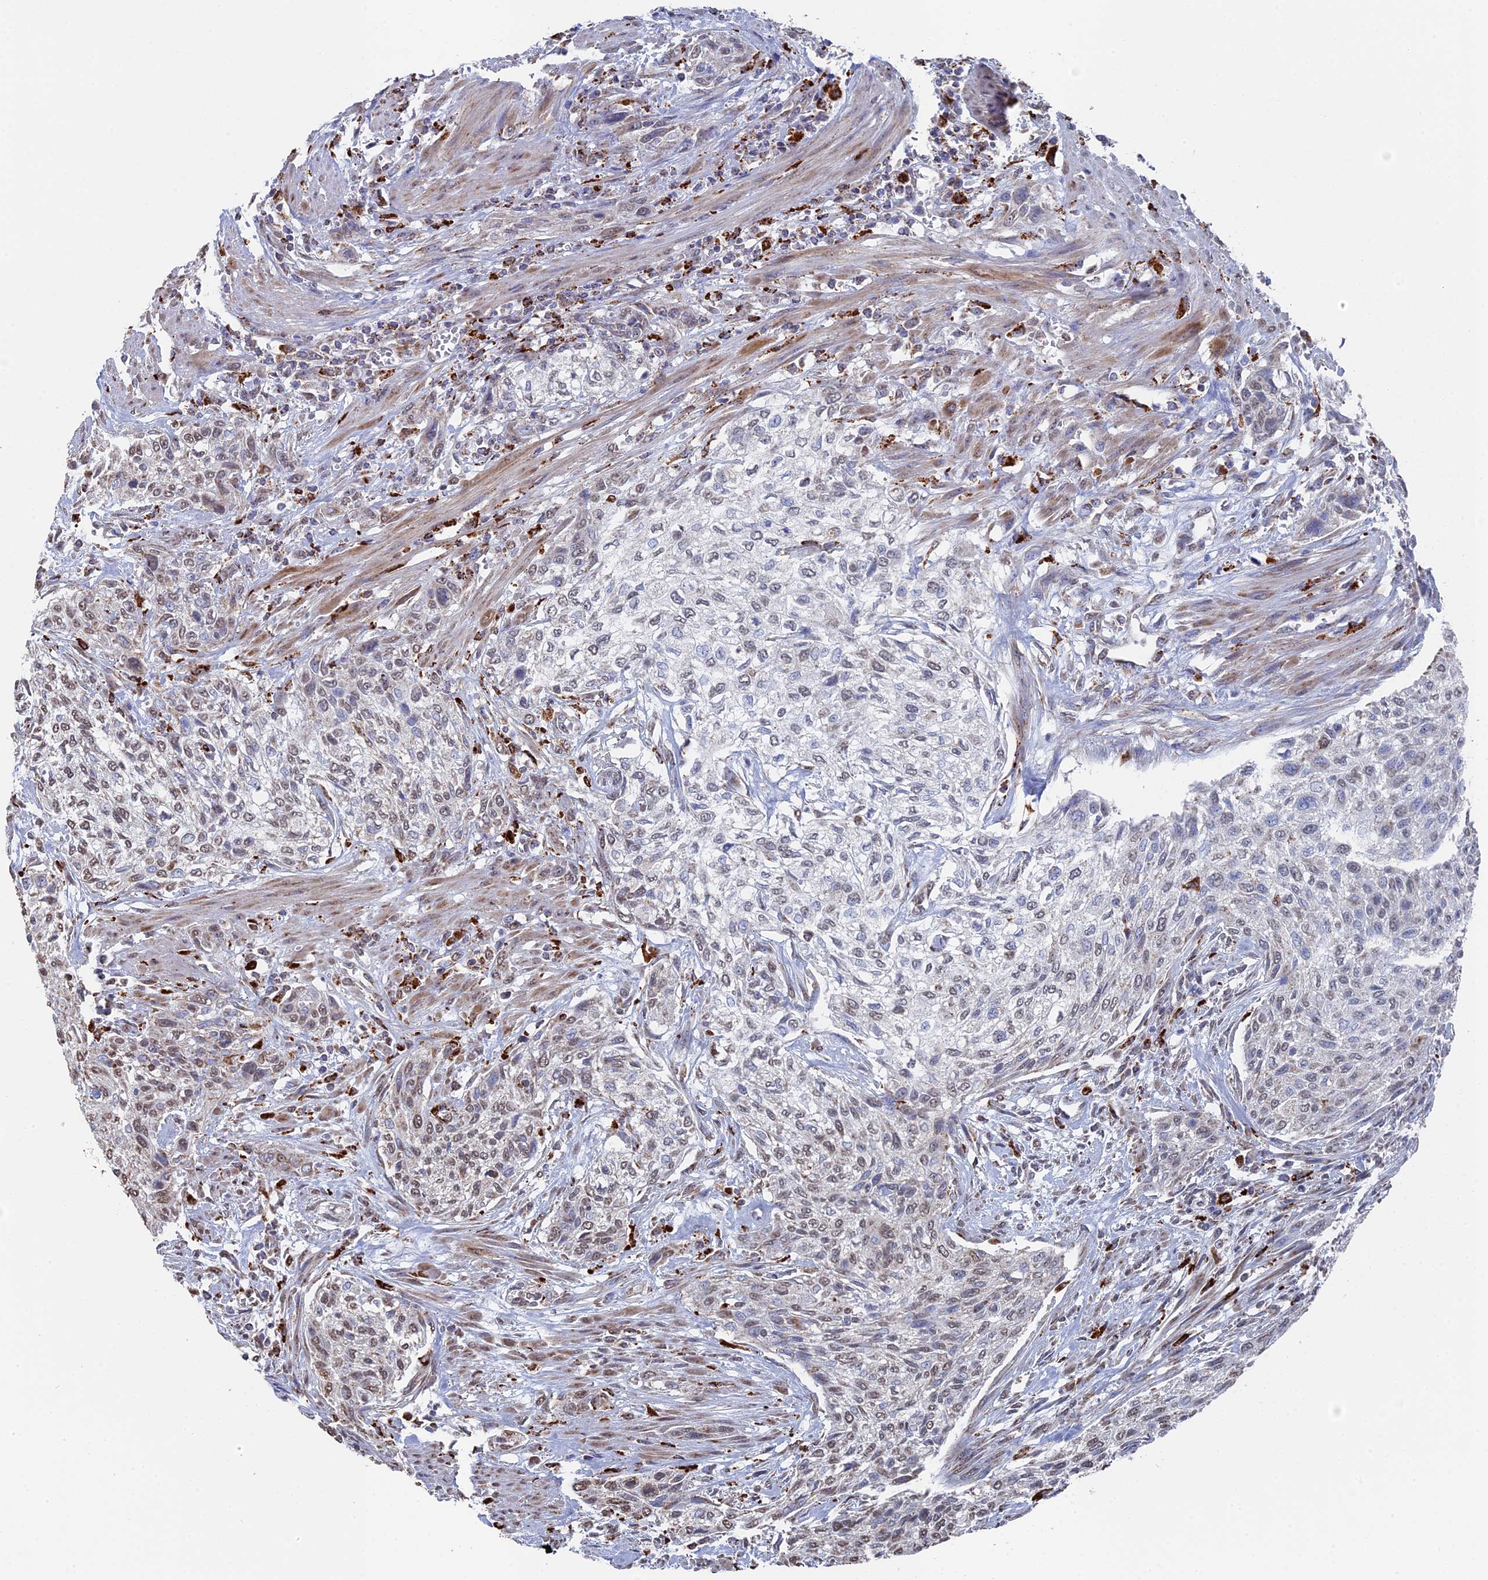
{"staining": {"intensity": "negative", "quantity": "none", "location": "none"}, "tissue": "urothelial cancer", "cell_type": "Tumor cells", "image_type": "cancer", "snomed": [{"axis": "morphology", "description": "Urothelial carcinoma, High grade"}, {"axis": "topography", "description": "Urinary bladder"}], "caption": "The image reveals no significant expression in tumor cells of urothelial carcinoma (high-grade).", "gene": "SMG9", "patient": {"sex": "male", "age": 35}}